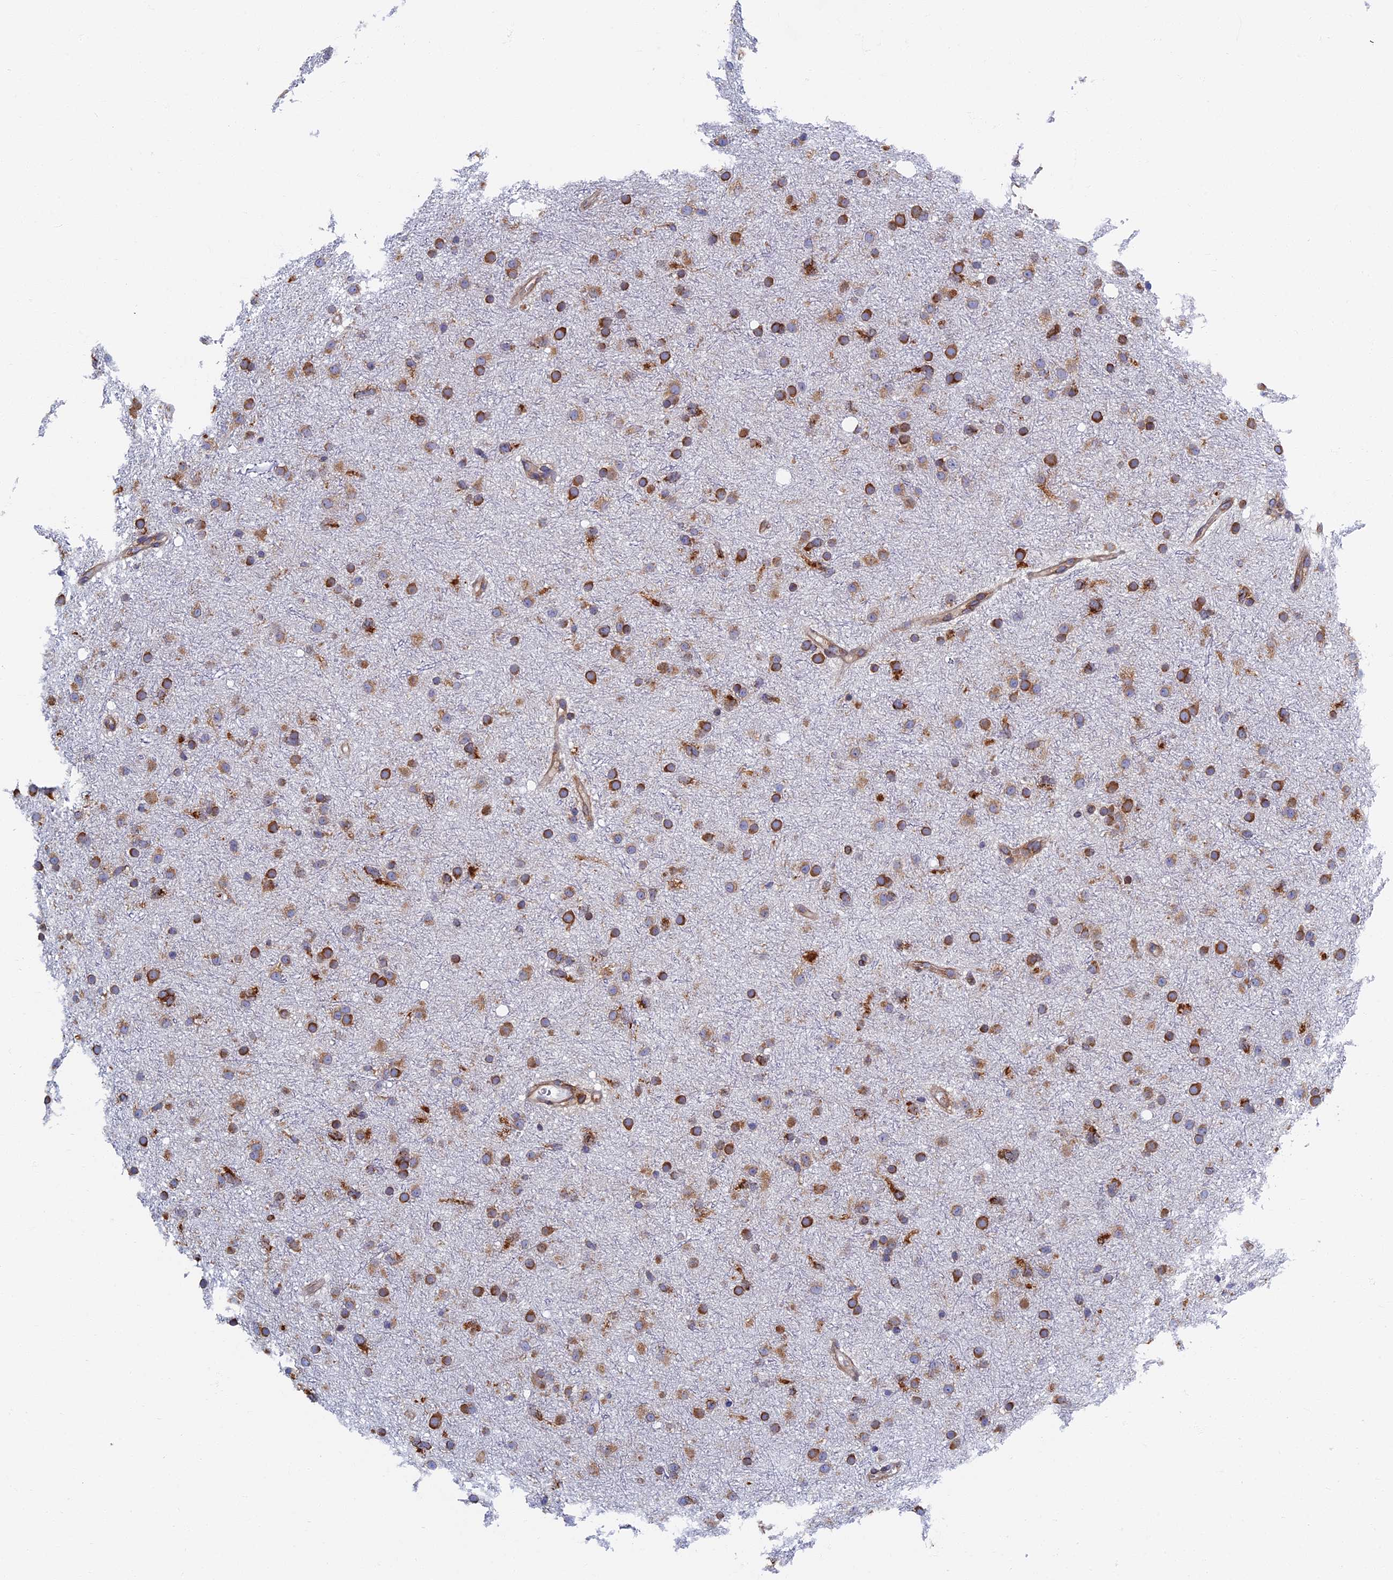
{"staining": {"intensity": "strong", "quantity": ">75%", "location": "cytoplasmic/membranous"}, "tissue": "glioma", "cell_type": "Tumor cells", "image_type": "cancer", "snomed": [{"axis": "morphology", "description": "Glioma, malignant, Low grade"}, {"axis": "topography", "description": "Cerebral cortex"}], "caption": "Strong cytoplasmic/membranous protein positivity is seen in about >75% of tumor cells in malignant glioma (low-grade).", "gene": "YBX1", "patient": {"sex": "female", "age": 39}}